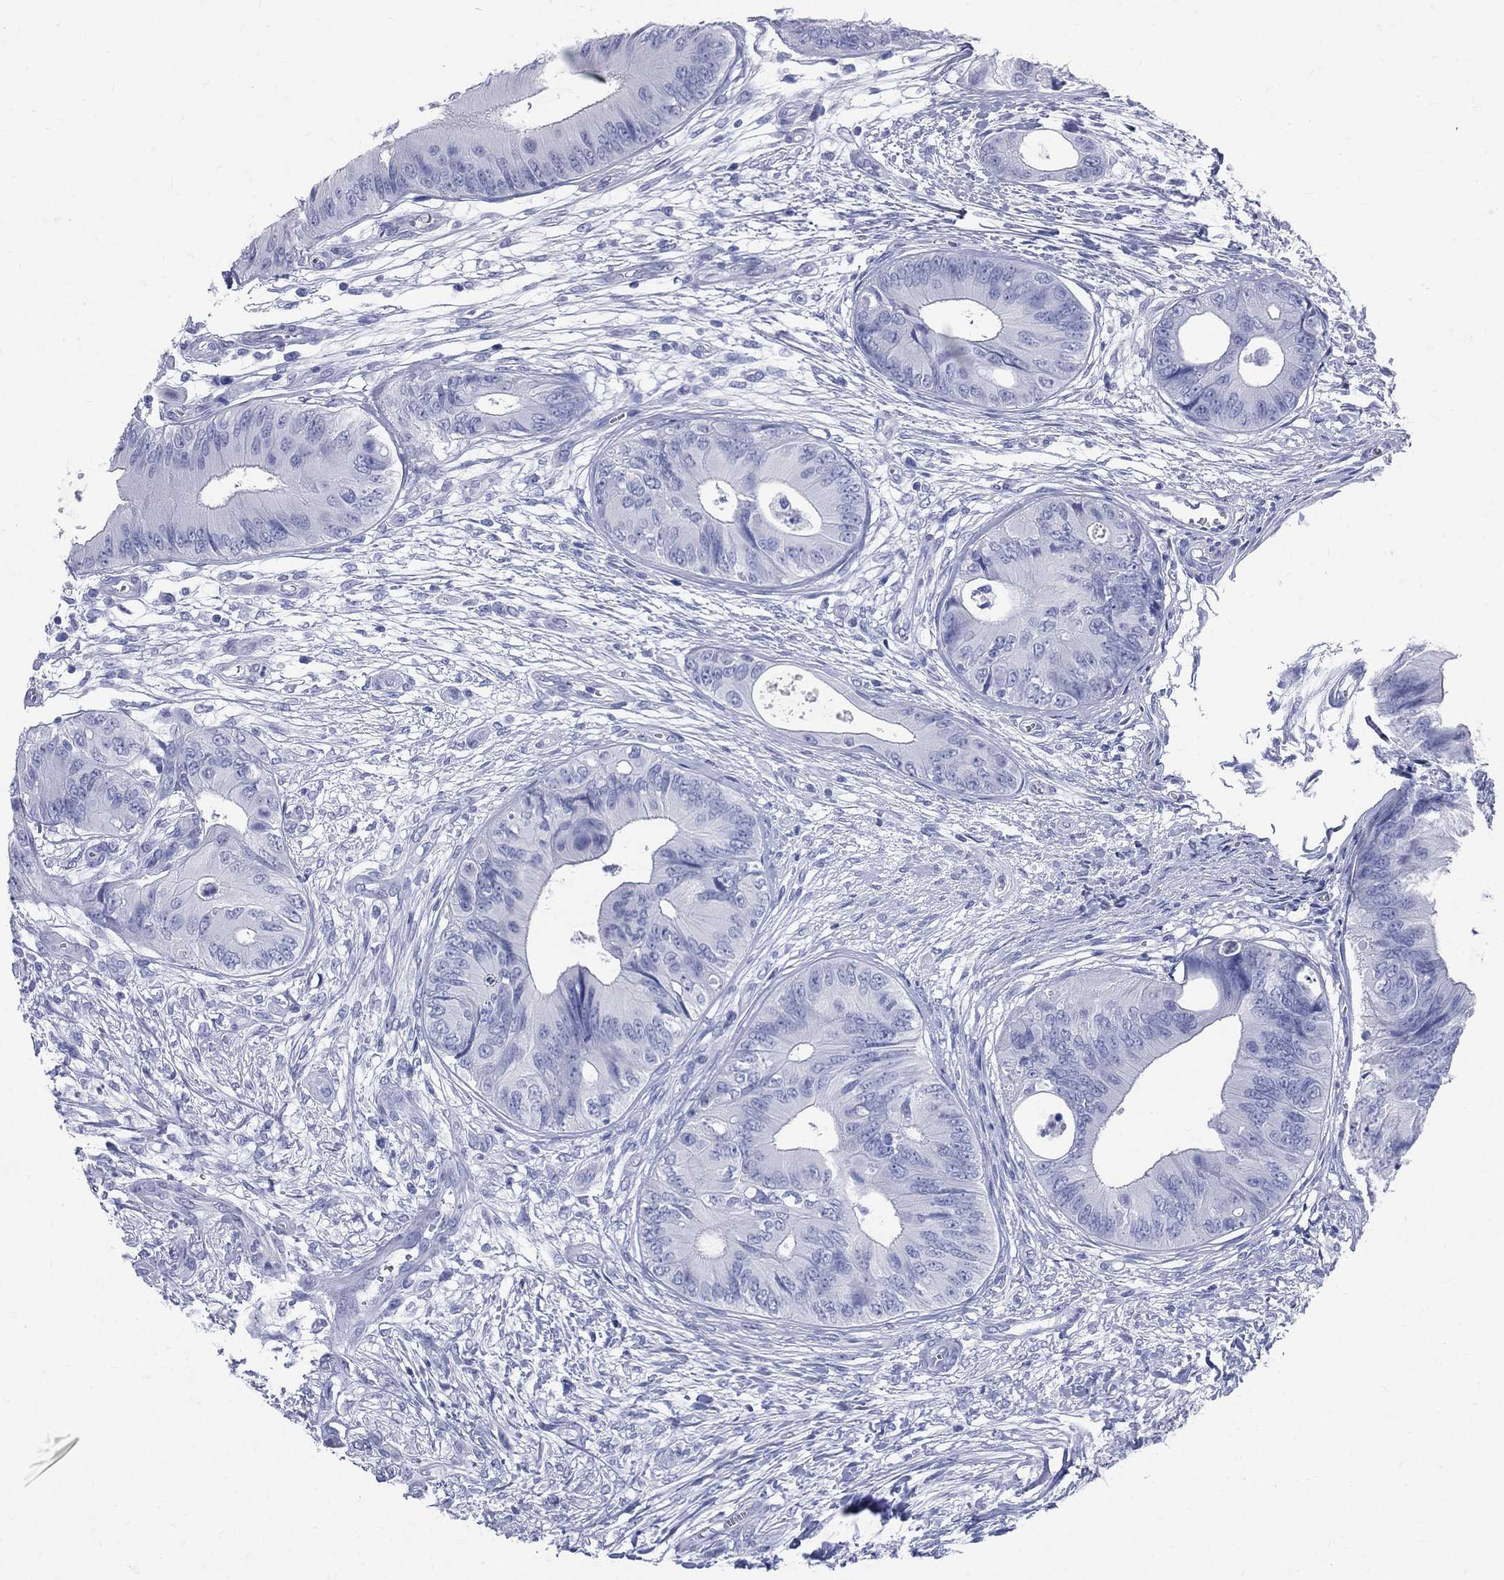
{"staining": {"intensity": "negative", "quantity": "none", "location": "none"}, "tissue": "colorectal cancer", "cell_type": "Tumor cells", "image_type": "cancer", "snomed": [{"axis": "morphology", "description": "Normal tissue, NOS"}, {"axis": "morphology", "description": "Adenocarcinoma, NOS"}, {"axis": "topography", "description": "Colon"}], "caption": "Immunohistochemistry histopathology image of colorectal adenocarcinoma stained for a protein (brown), which demonstrates no staining in tumor cells.", "gene": "SYP", "patient": {"sex": "male", "age": 65}}